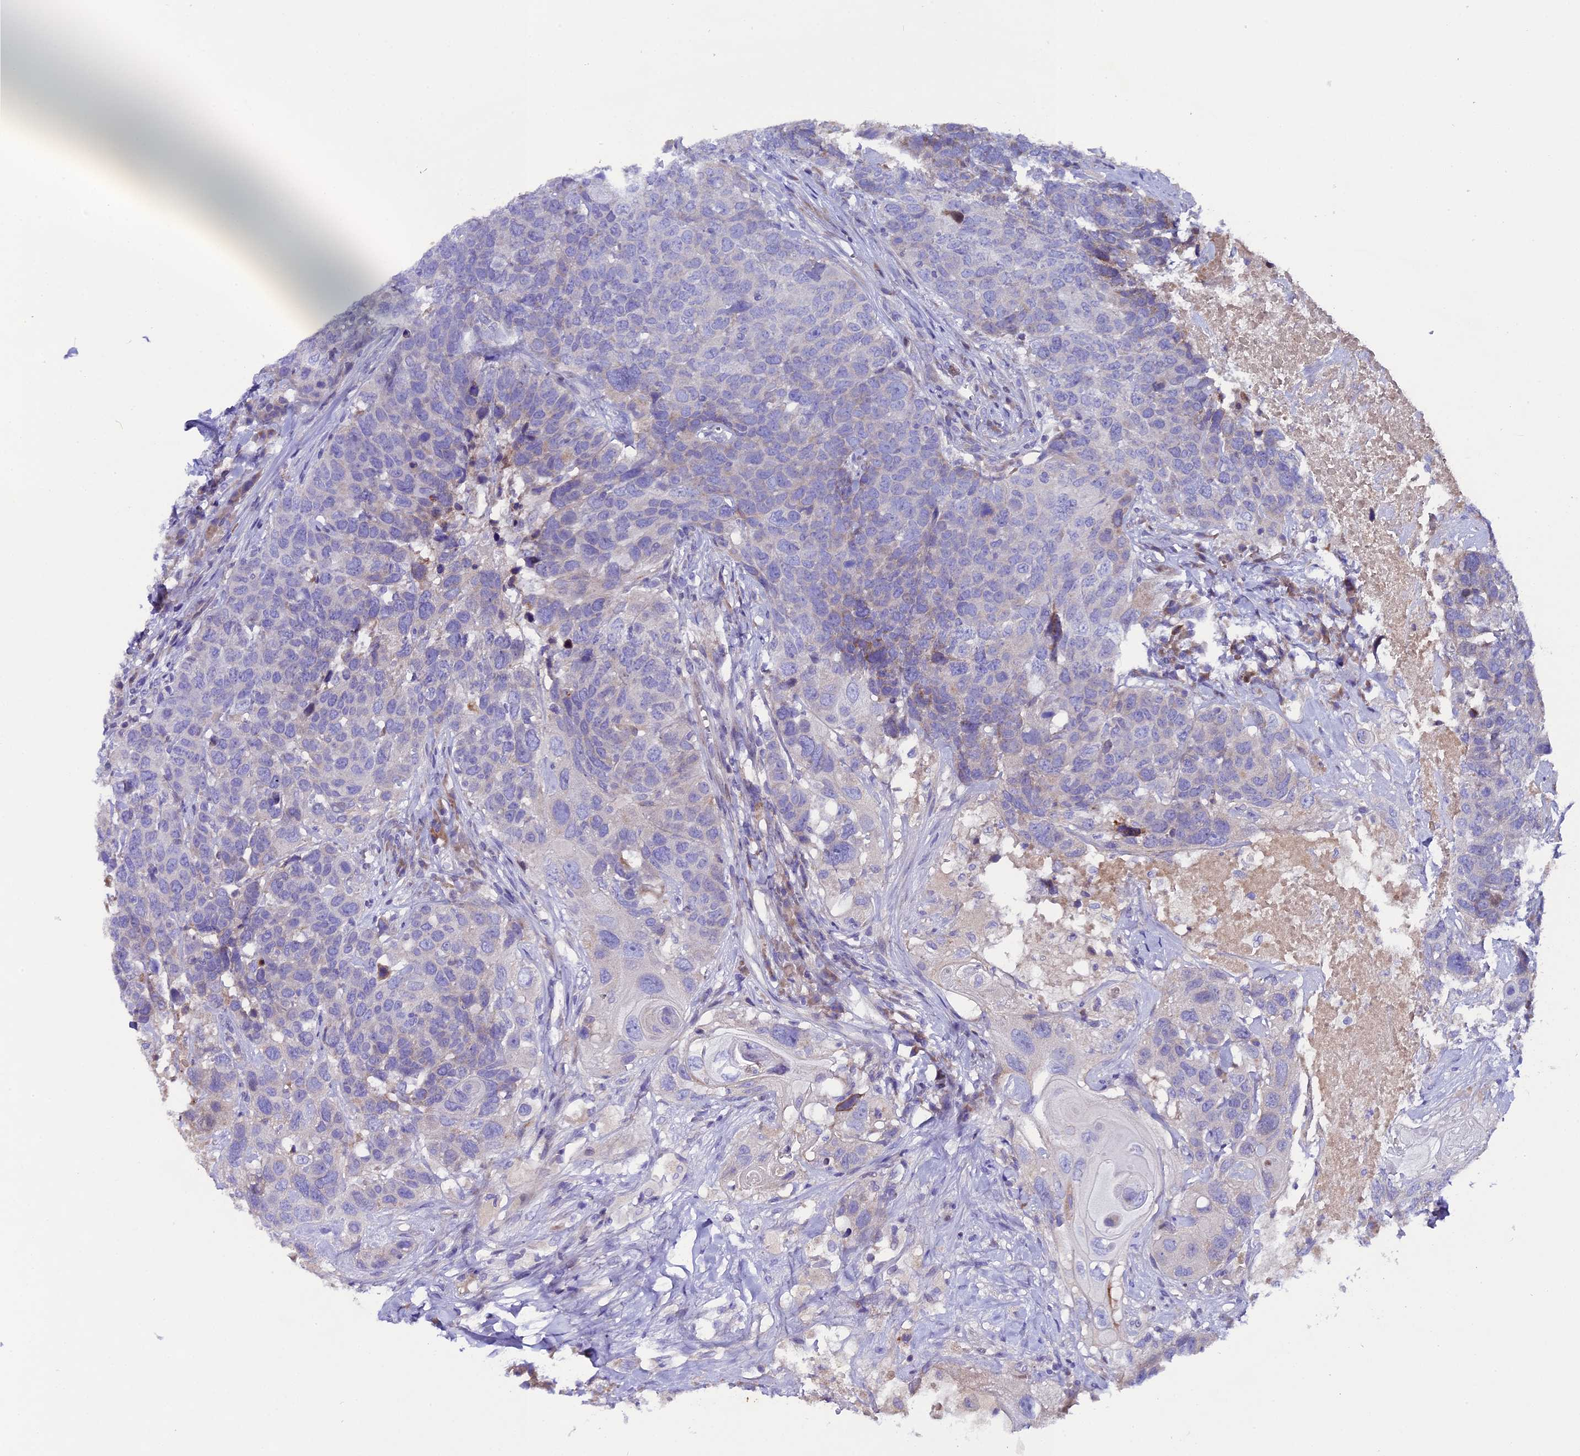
{"staining": {"intensity": "negative", "quantity": "none", "location": "none"}, "tissue": "head and neck cancer", "cell_type": "Tumor cells", "image_type": "cancer", "snomed": [{"axis": "morphology", "description": "Squamous cell carcinoma, NOS"}, {"axis": "topography", "description": "Head-Neck"}], "caption": "This photomicrograph is of head and neck cancer (squamous cell carcinoma) stained with IHC to label a protein in brown with the nuclei are counter-stained blue. There is no expression in tumor cells.", "gene": "PIGU", "patient": {"sex": "male", "age": 66}}